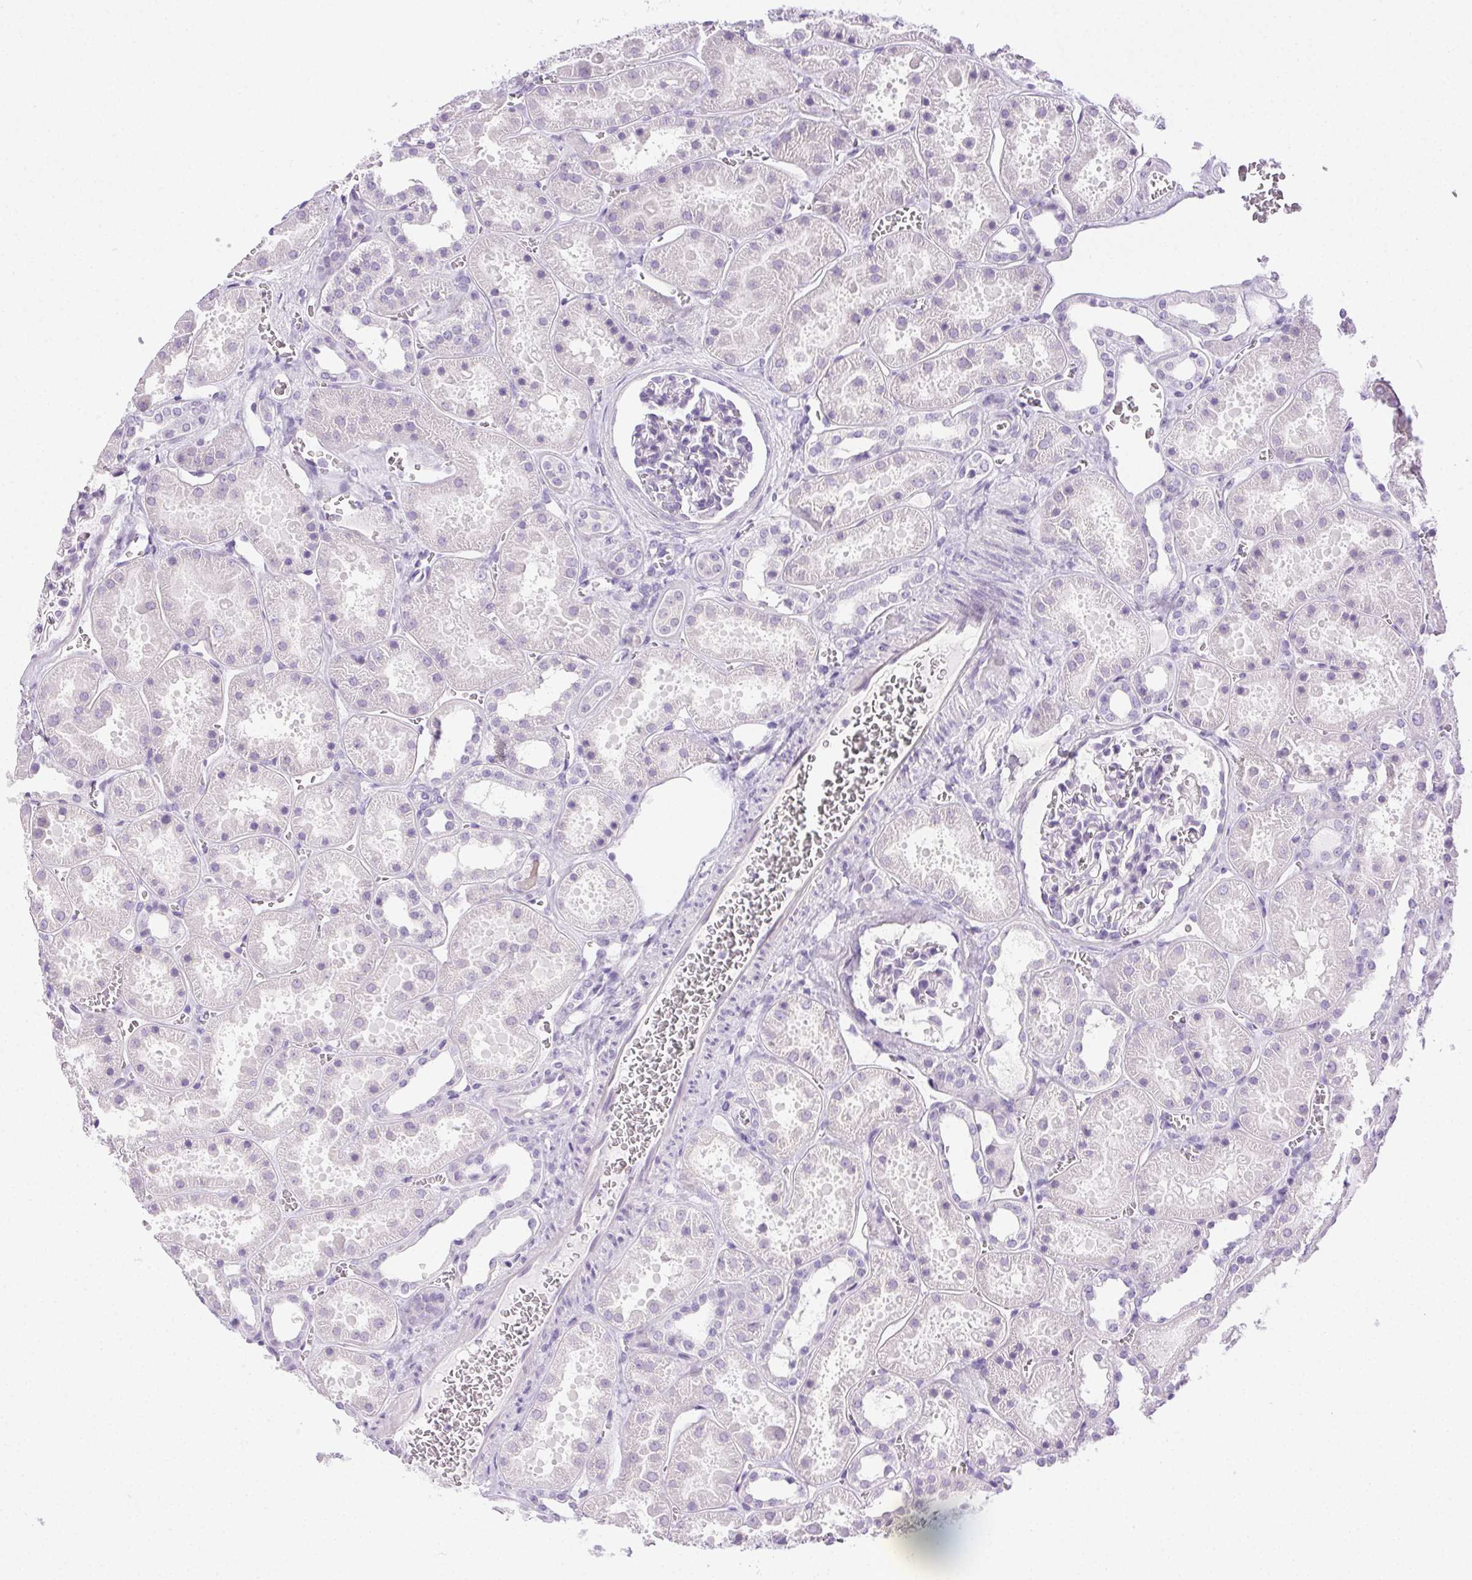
{"staining": {"intensity": "negative", "quantity": "none", "location": "none"}, "tissue": "kidney", "cell_type": "Cells in glomeruli", "image_type": "normal", "snomed": [{"axis": "morphology", "description": "Normal tissue, NOS"}, {"axis": "topography", "description": "Kidney"}], "caption": "Kidney was stained to show a protein in brown. There is no significant staining in cells in glomeruli. (DAB (3,3'-diaminobenzidine) immunohistochemistry, high magnification).", "gene": "C20orf85", "patient": {"sex": "female", "age": 41}}